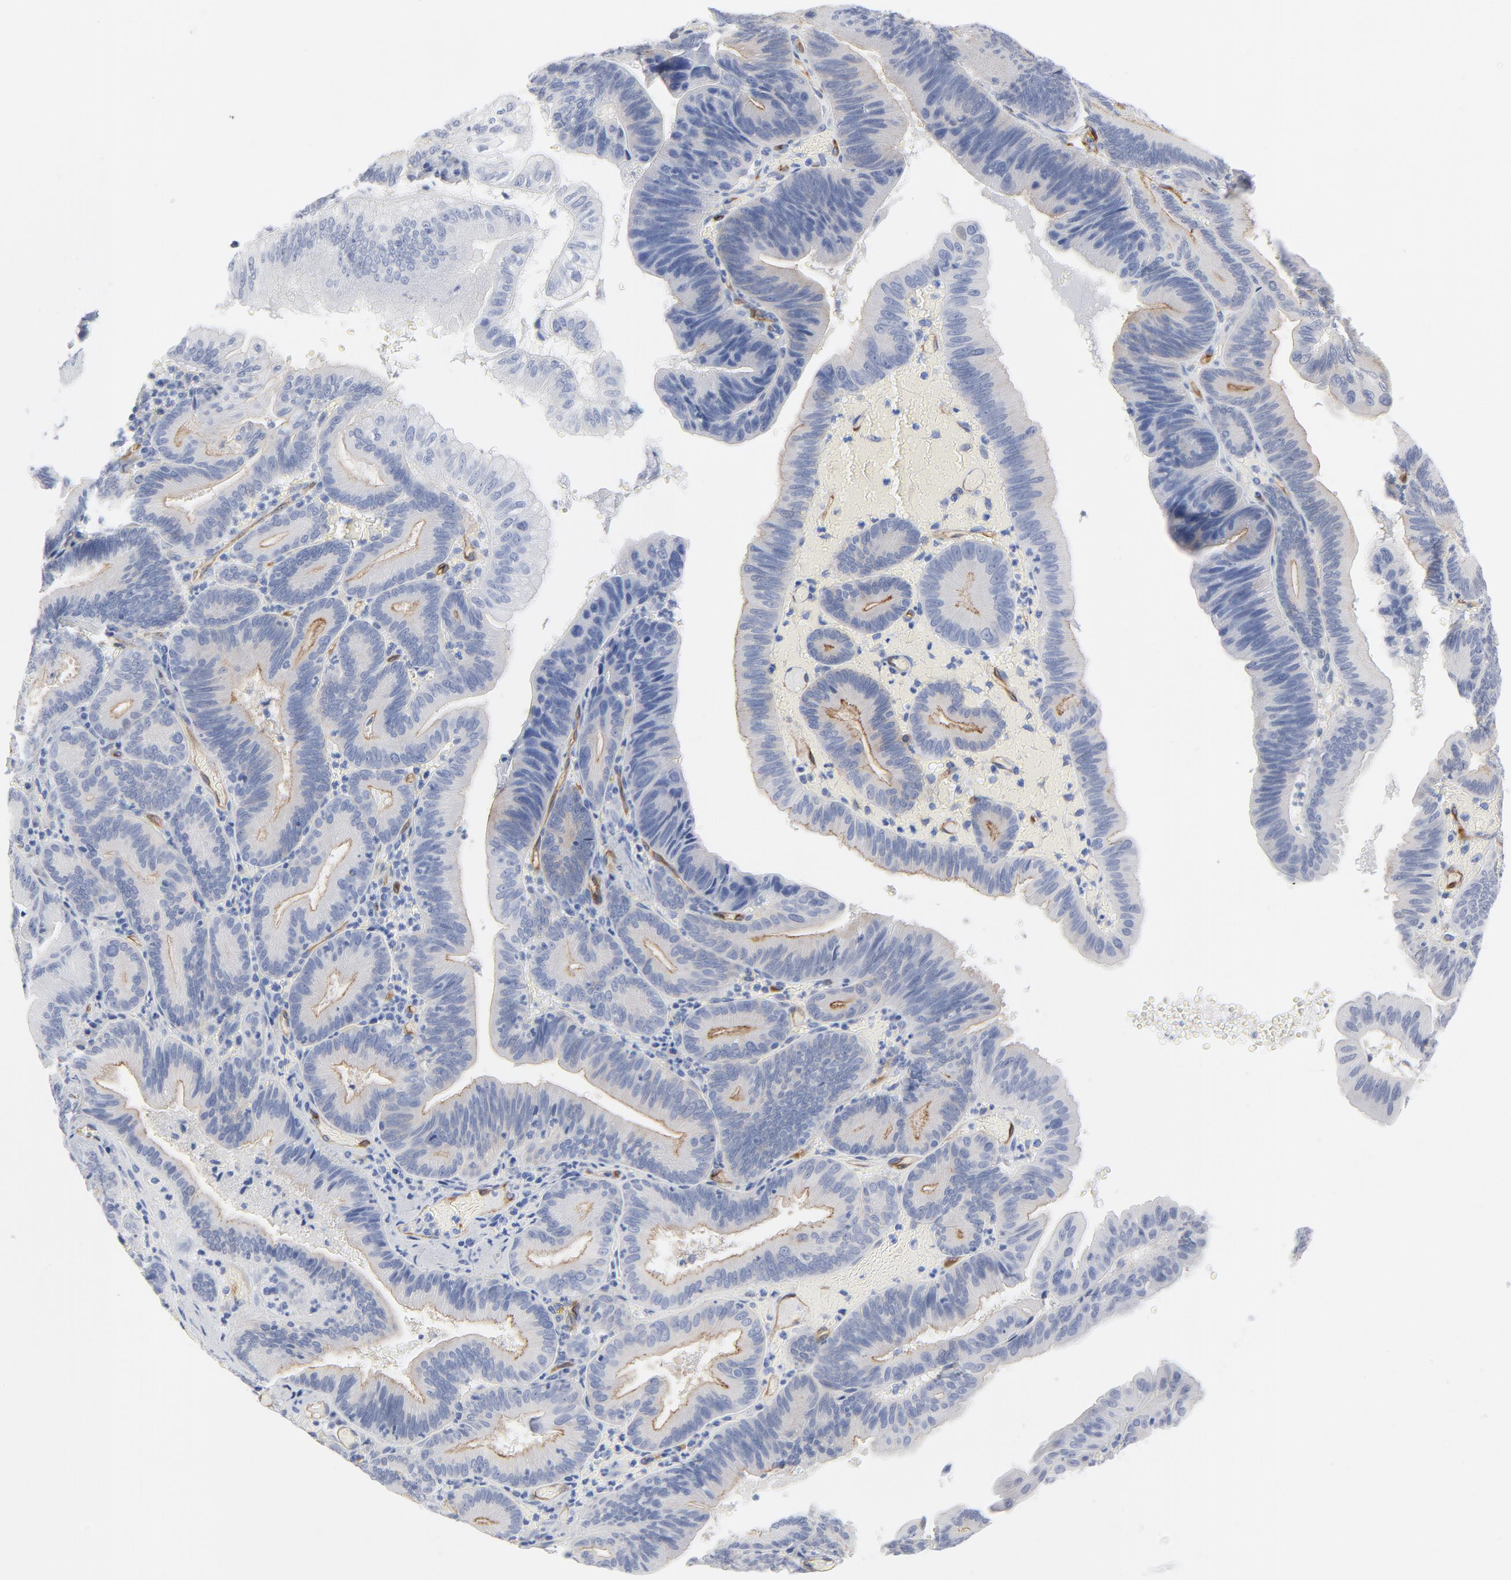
{"staining": {"intensity": "moderate", "quantity": "25%-75%", "location": "cytoplasmic/membranous"}, "tissue": "pancreatic cancer", "cell_type": "Tumor cells", "image_type": "cancer", "snomed": [{"axis": "morphology", "description": "Adenocarcinoma, NOS"}, {"axis": "topography", "description": "Pancreas"}], "caption": "The immunohistochemical stain shows moderate cytoplasmic/membranous positivity in tumor cells of pancreatic cancer (adenocarcinoma) tissue.", "gene": "SHANK3", "patient": {"sex": "male", "age": 82}}